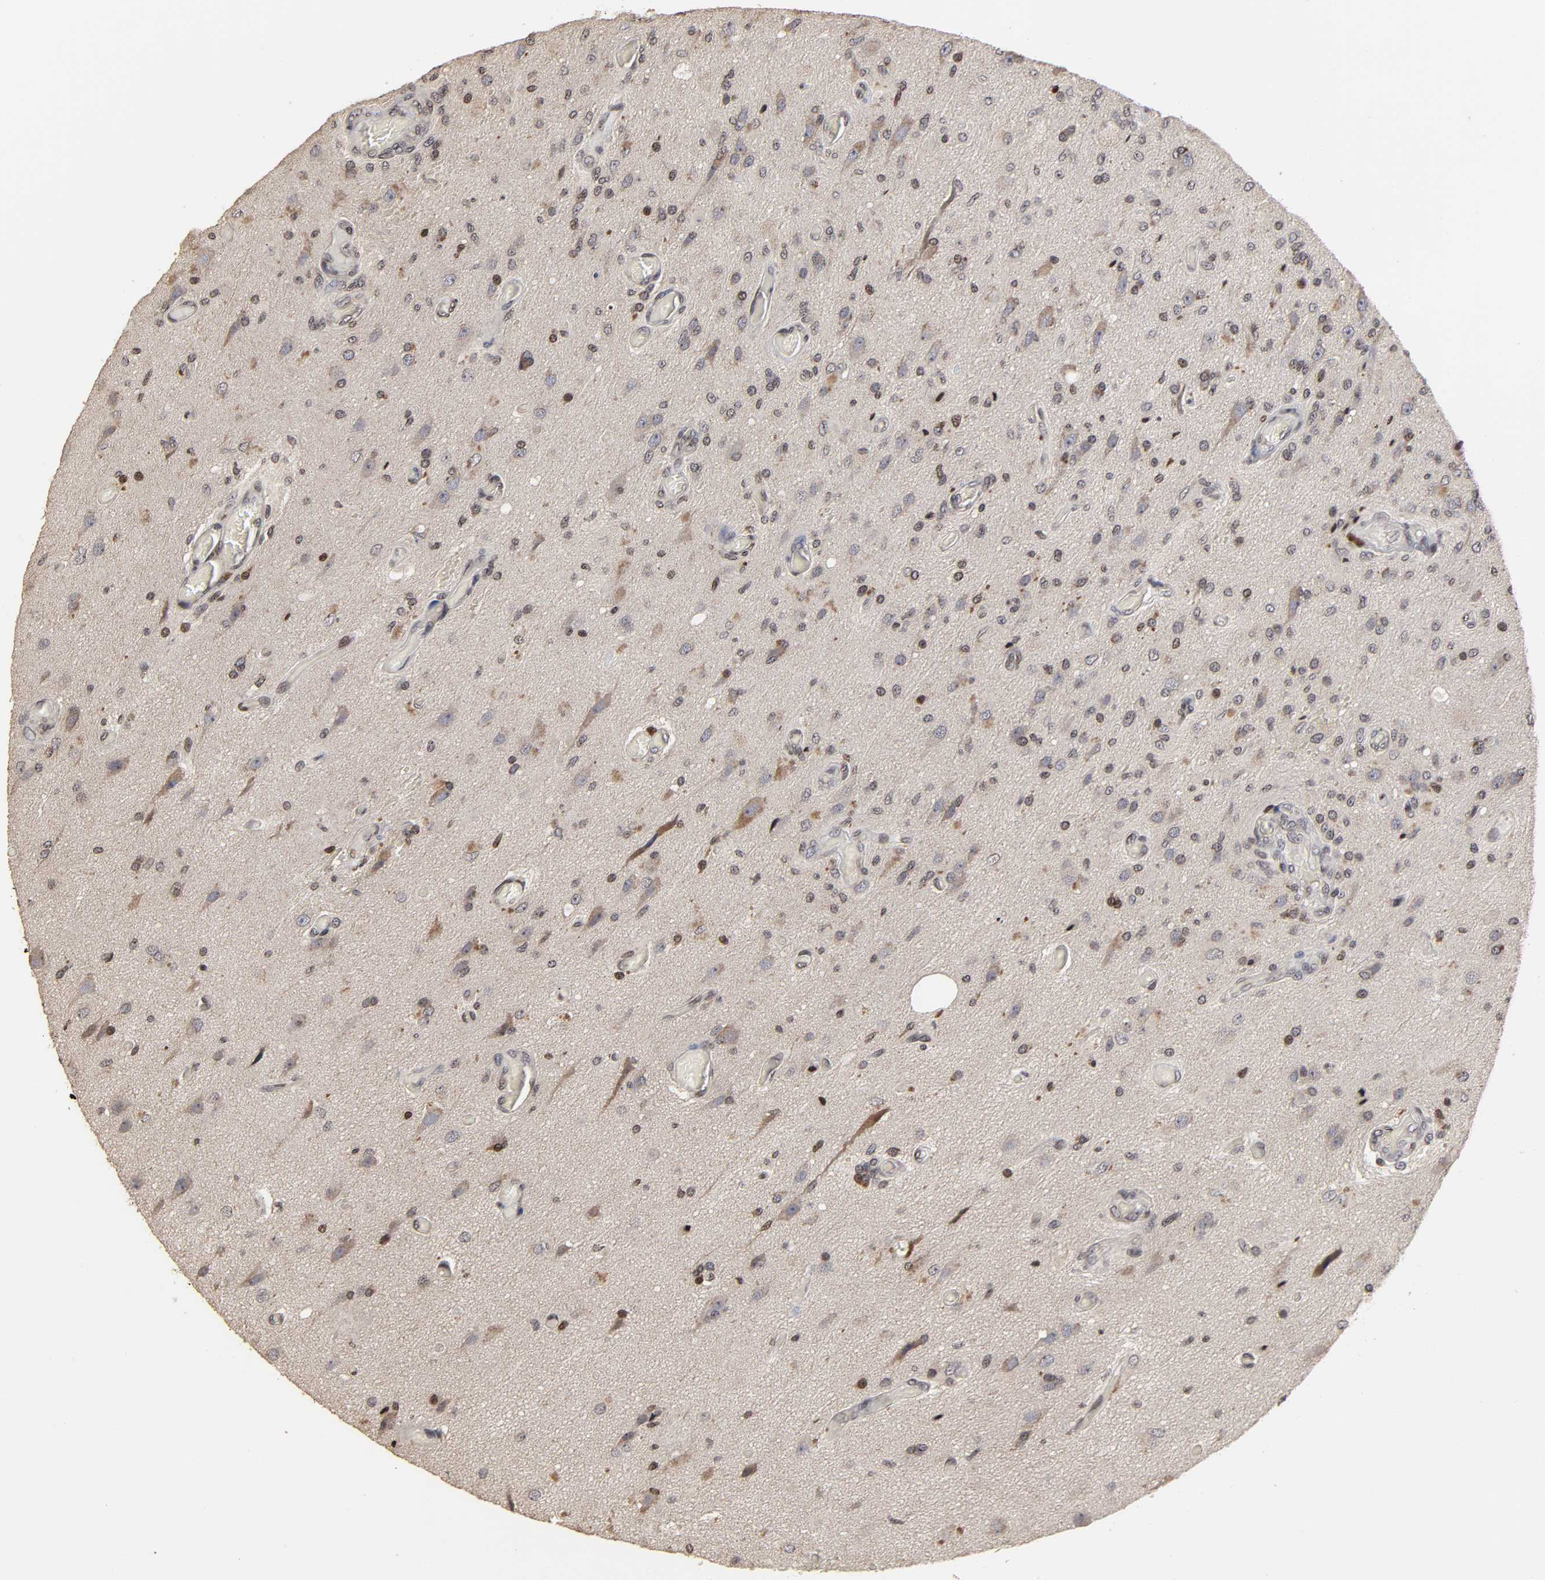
{"staining": {"intensity": "moderate", "quantity": "<25%", "location": "cytoplasmic/membranous"}, "tissue": "glioma", "cell_type": "Tumor cells", "image_type": "cancer", "snomed": [{"axis": "morphology", "description": "Normal tissue, NOS"}, {"axis": "morphology", "description": "Glioma, malignant, High grade"}, {"axis": "topography", "description": "Cerebral cortex"}], "caption": "This is an image of immunohistochemistry (IHC) staining of malignant high-grade glioma, which shows moderate expression in the cytoplasmic/membranous of tumor cells.", "gene": "ZNF473", "patient": {"sex": "male", "age": 77}}